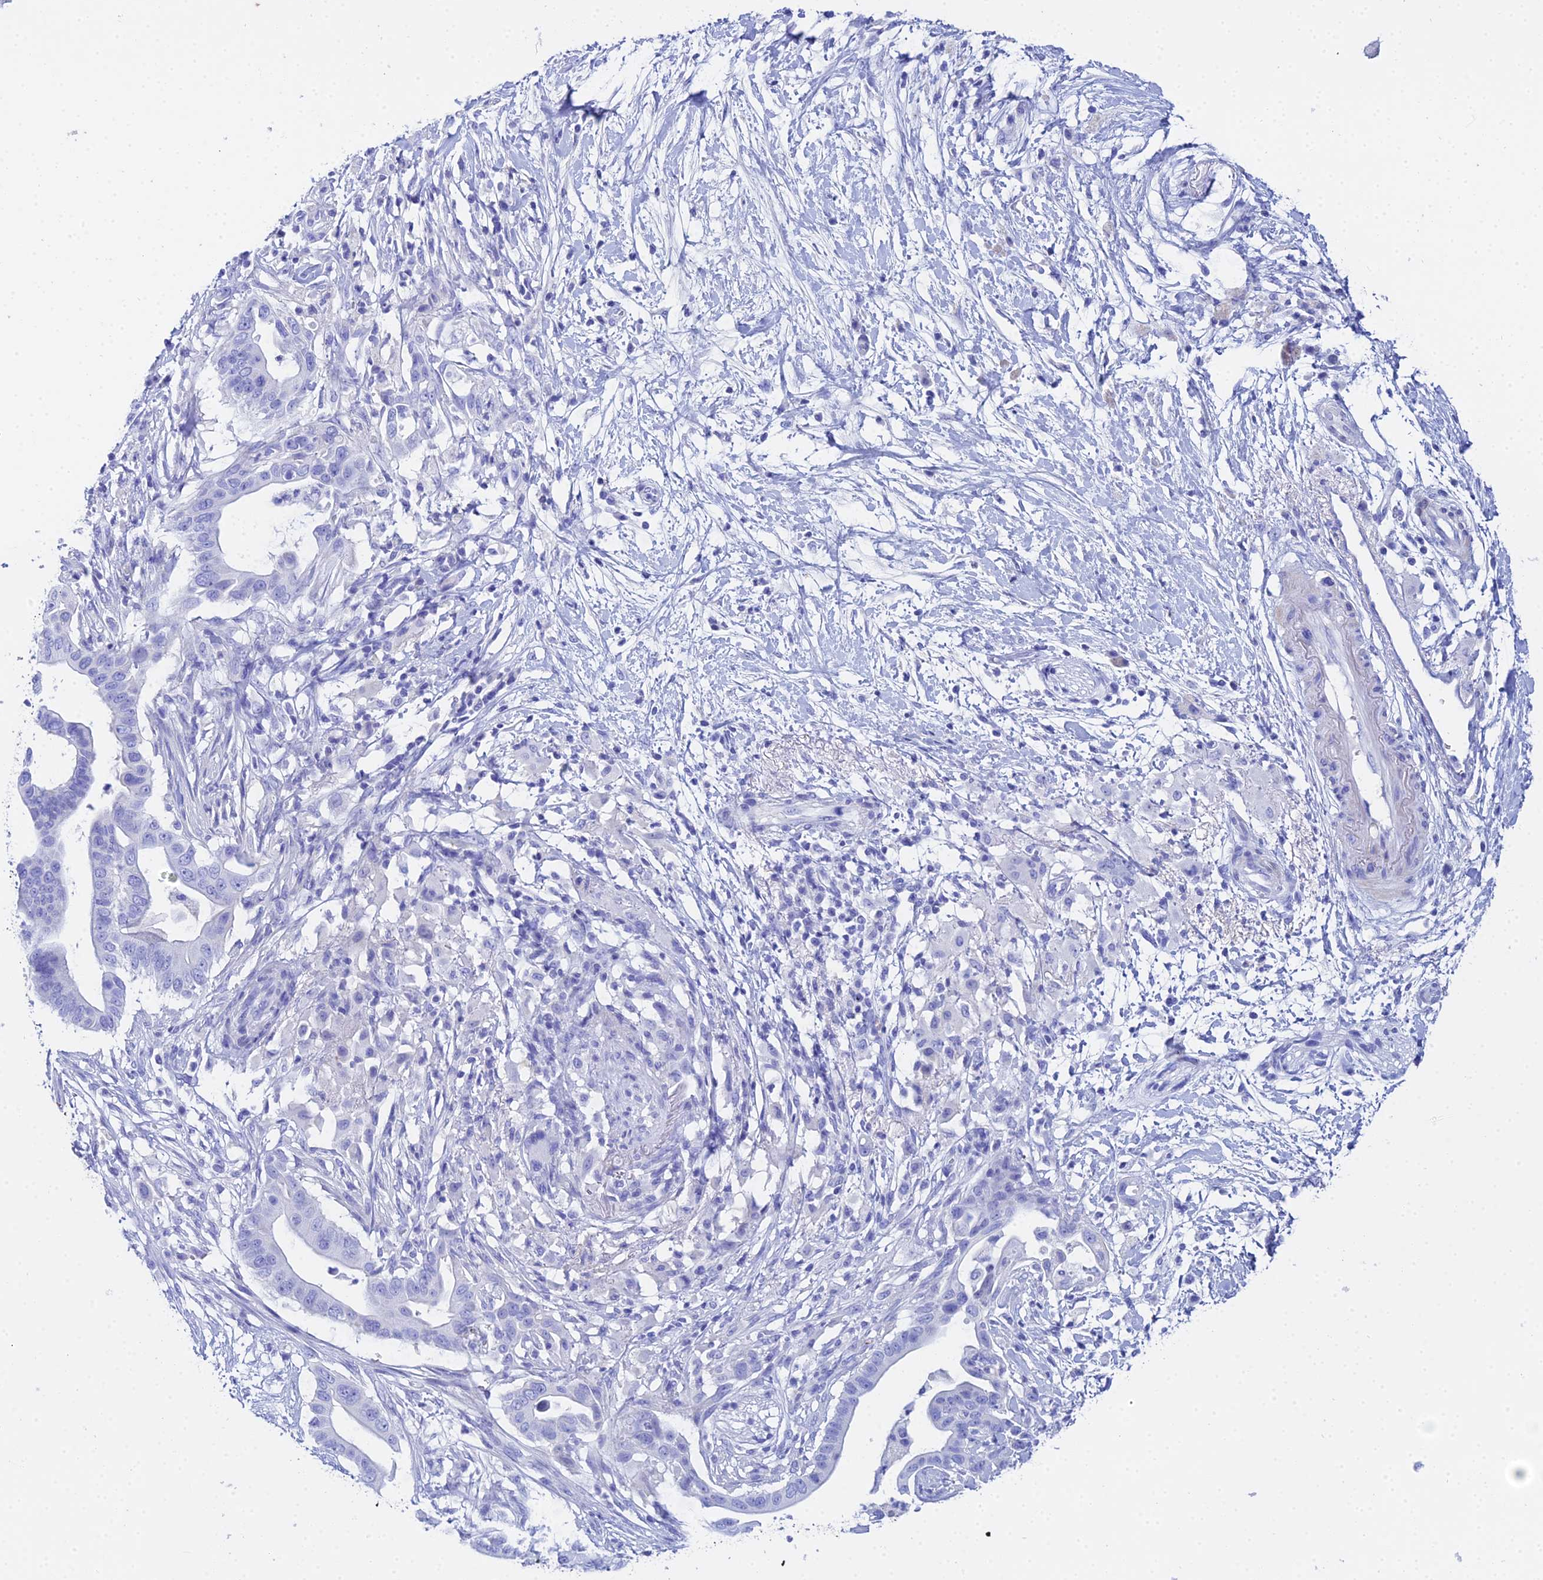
{"staining": {"intensity": "negative", "quantity": "none", "location": "none"}, "tissue": "pancreatic cancer", "cell_type": "Tumor cells", "image_type": "cancer", "snomed": [{"axis": "morphology", "description": "Adenocarcinoma, NOS"}, {"axis": "topography", "description": "Pancreas"}], "caption": "Pancreatic adenocarcinoma stained for a protein using immunohistochemistry (IHC) shows no expression tumor cells.", "gene": "CELA3A", "patient": {"sex": "male", "age": 68}}